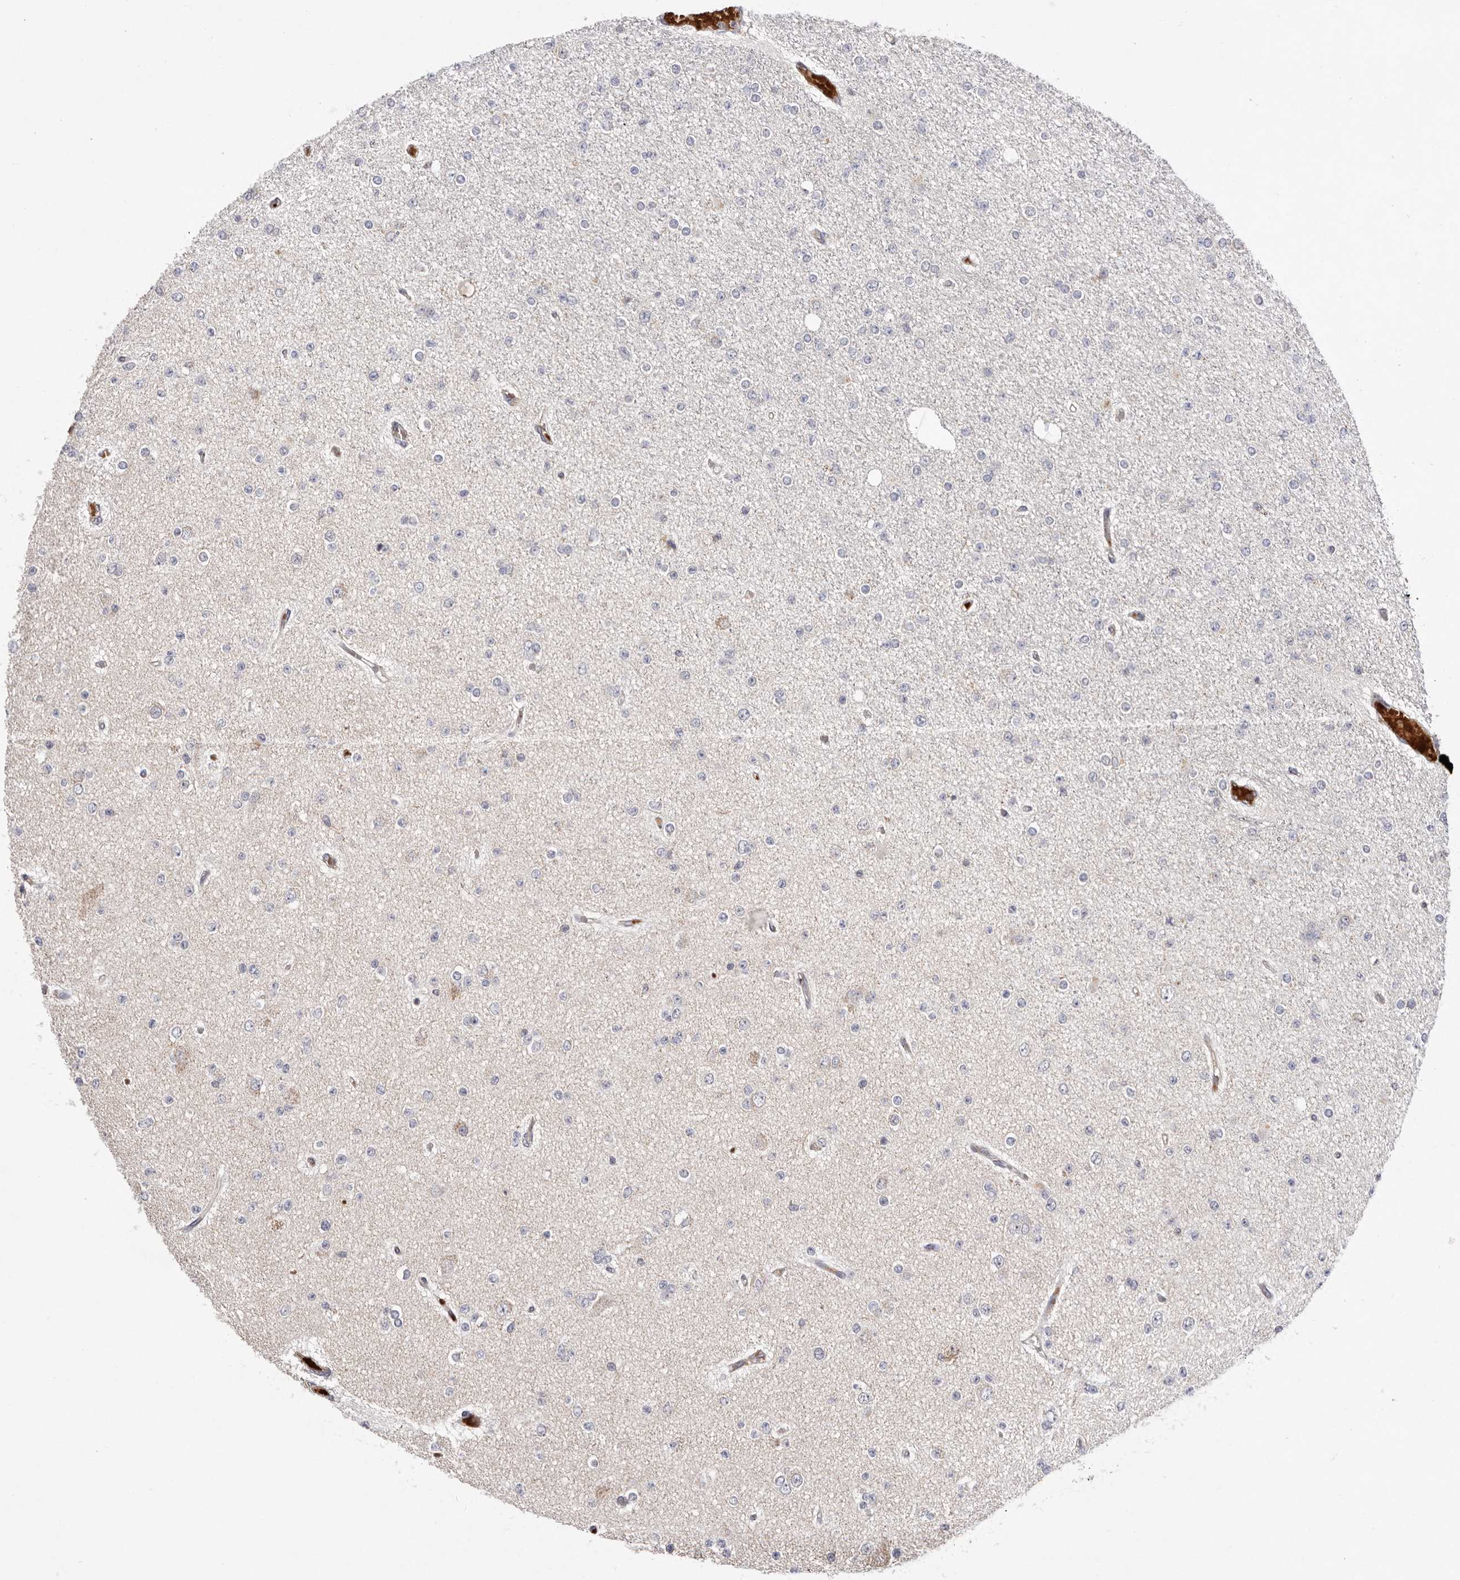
{"staining": {"intensity": "negative", "quantity": "none", "location": "none"}, "tissue": "glioma", "cell_type": "Tumor cells", "image_type": "cancer", "snomed": [{"axis": "morphology", "description": "Glioma, malignant, Low grade"}, {"axis": "topography", "description": "Brain"}], "caption": "Glioma was stained to show a protein in brown. There is no significant staining in tumor cells. (Immunohistochemistry (ihc), brightfield microscopy, high magnification).", "gene": "RNF213", "patient": {"sex": "female", "age": 22}}